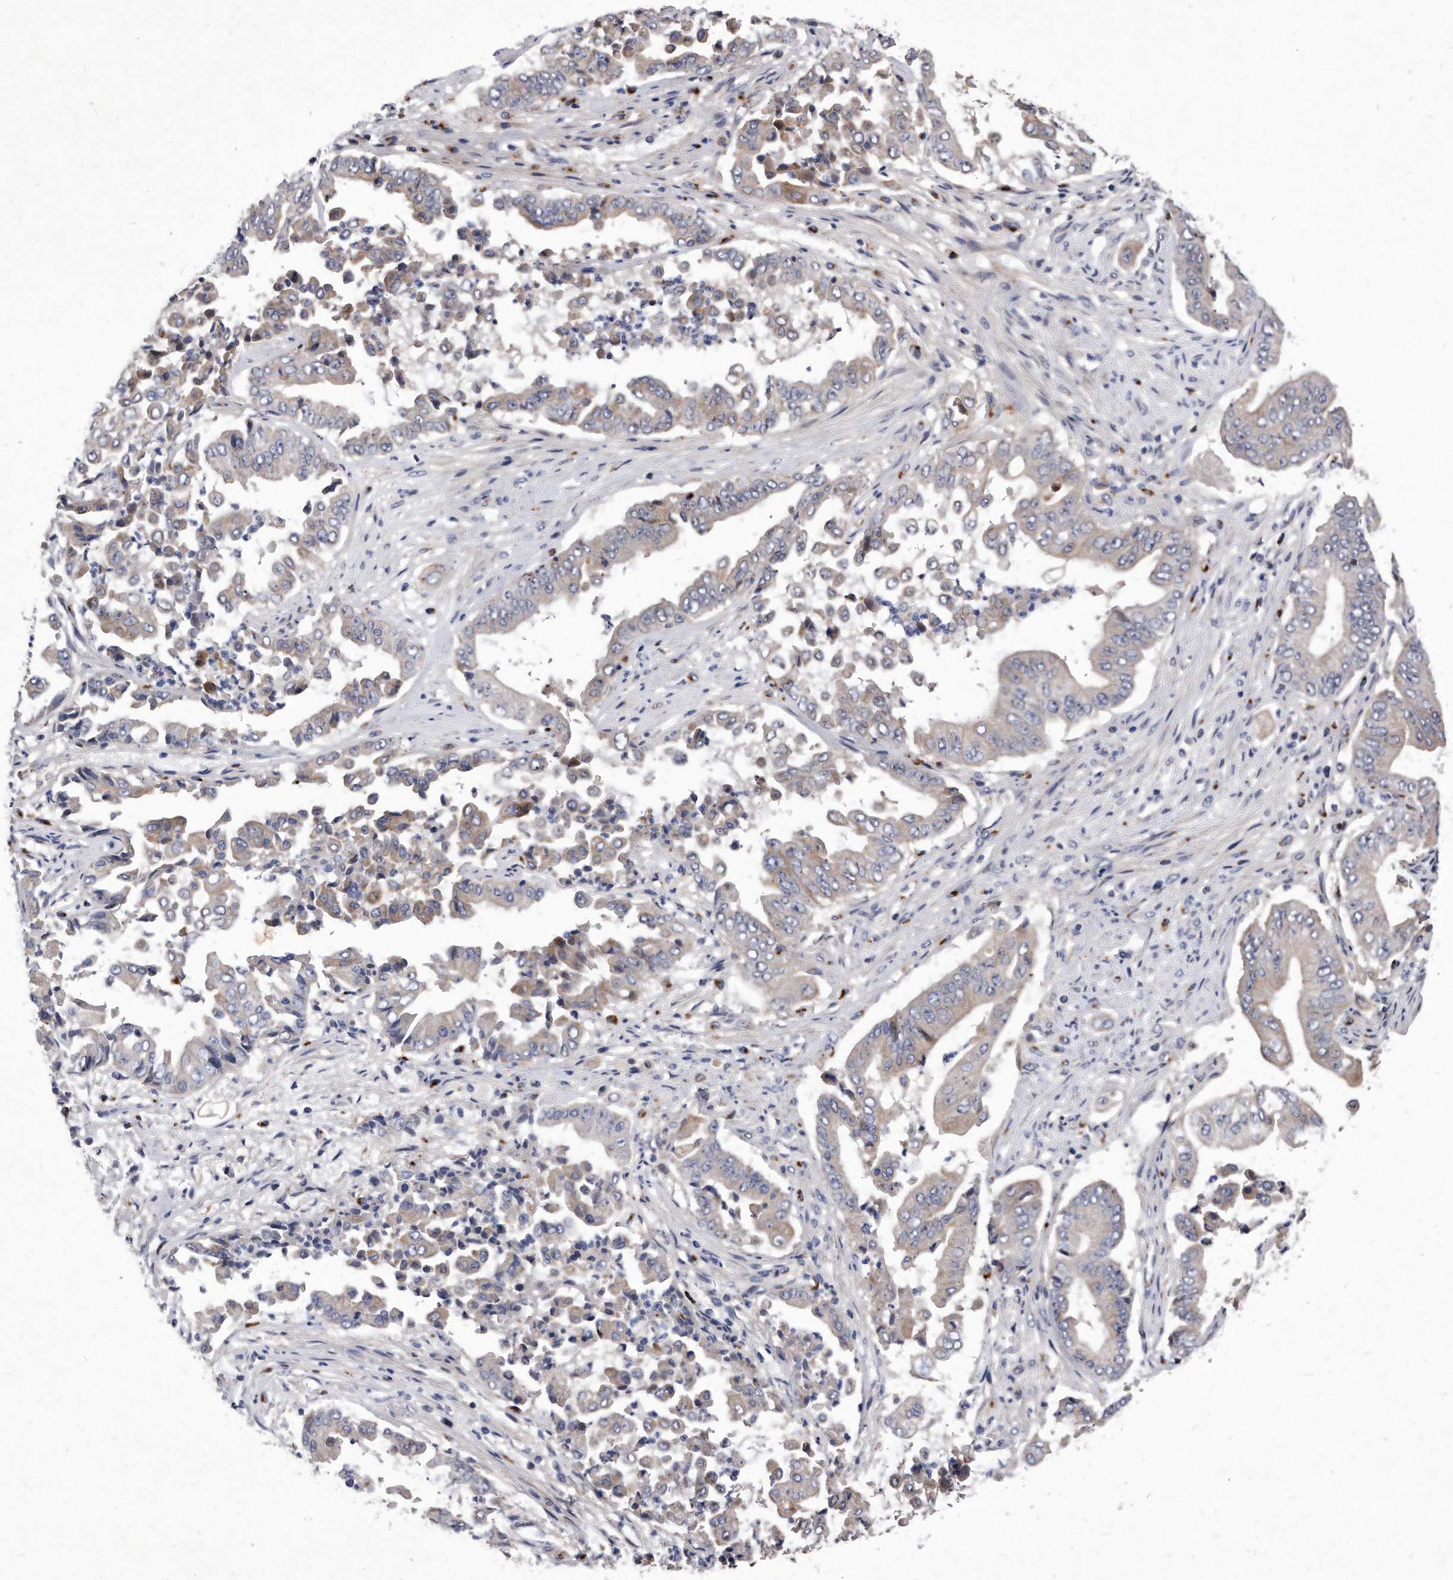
{"staining": {"intensity": "weak", "quantity": "25%-75%", "location": "cytoplasmic/membranous"}, "tissue": "pancreatic cancer", "cell_type": "Tumor cells", "image_type": "cancer", "snomed": [{"axis": "morphology", "description": "Adenocarcinoma, NOS"}, {"axis": "topography", "description": "Pancreas"}], "caption": "Protein staining of adenocarcinoma (pancreatic) tissue demonstrates weak cytoplasmic/membranous staining in approximately 25%-75% of tumor cells.", "gene": "MGAT4A", "patient": {"sex": "female", "age": 77}}